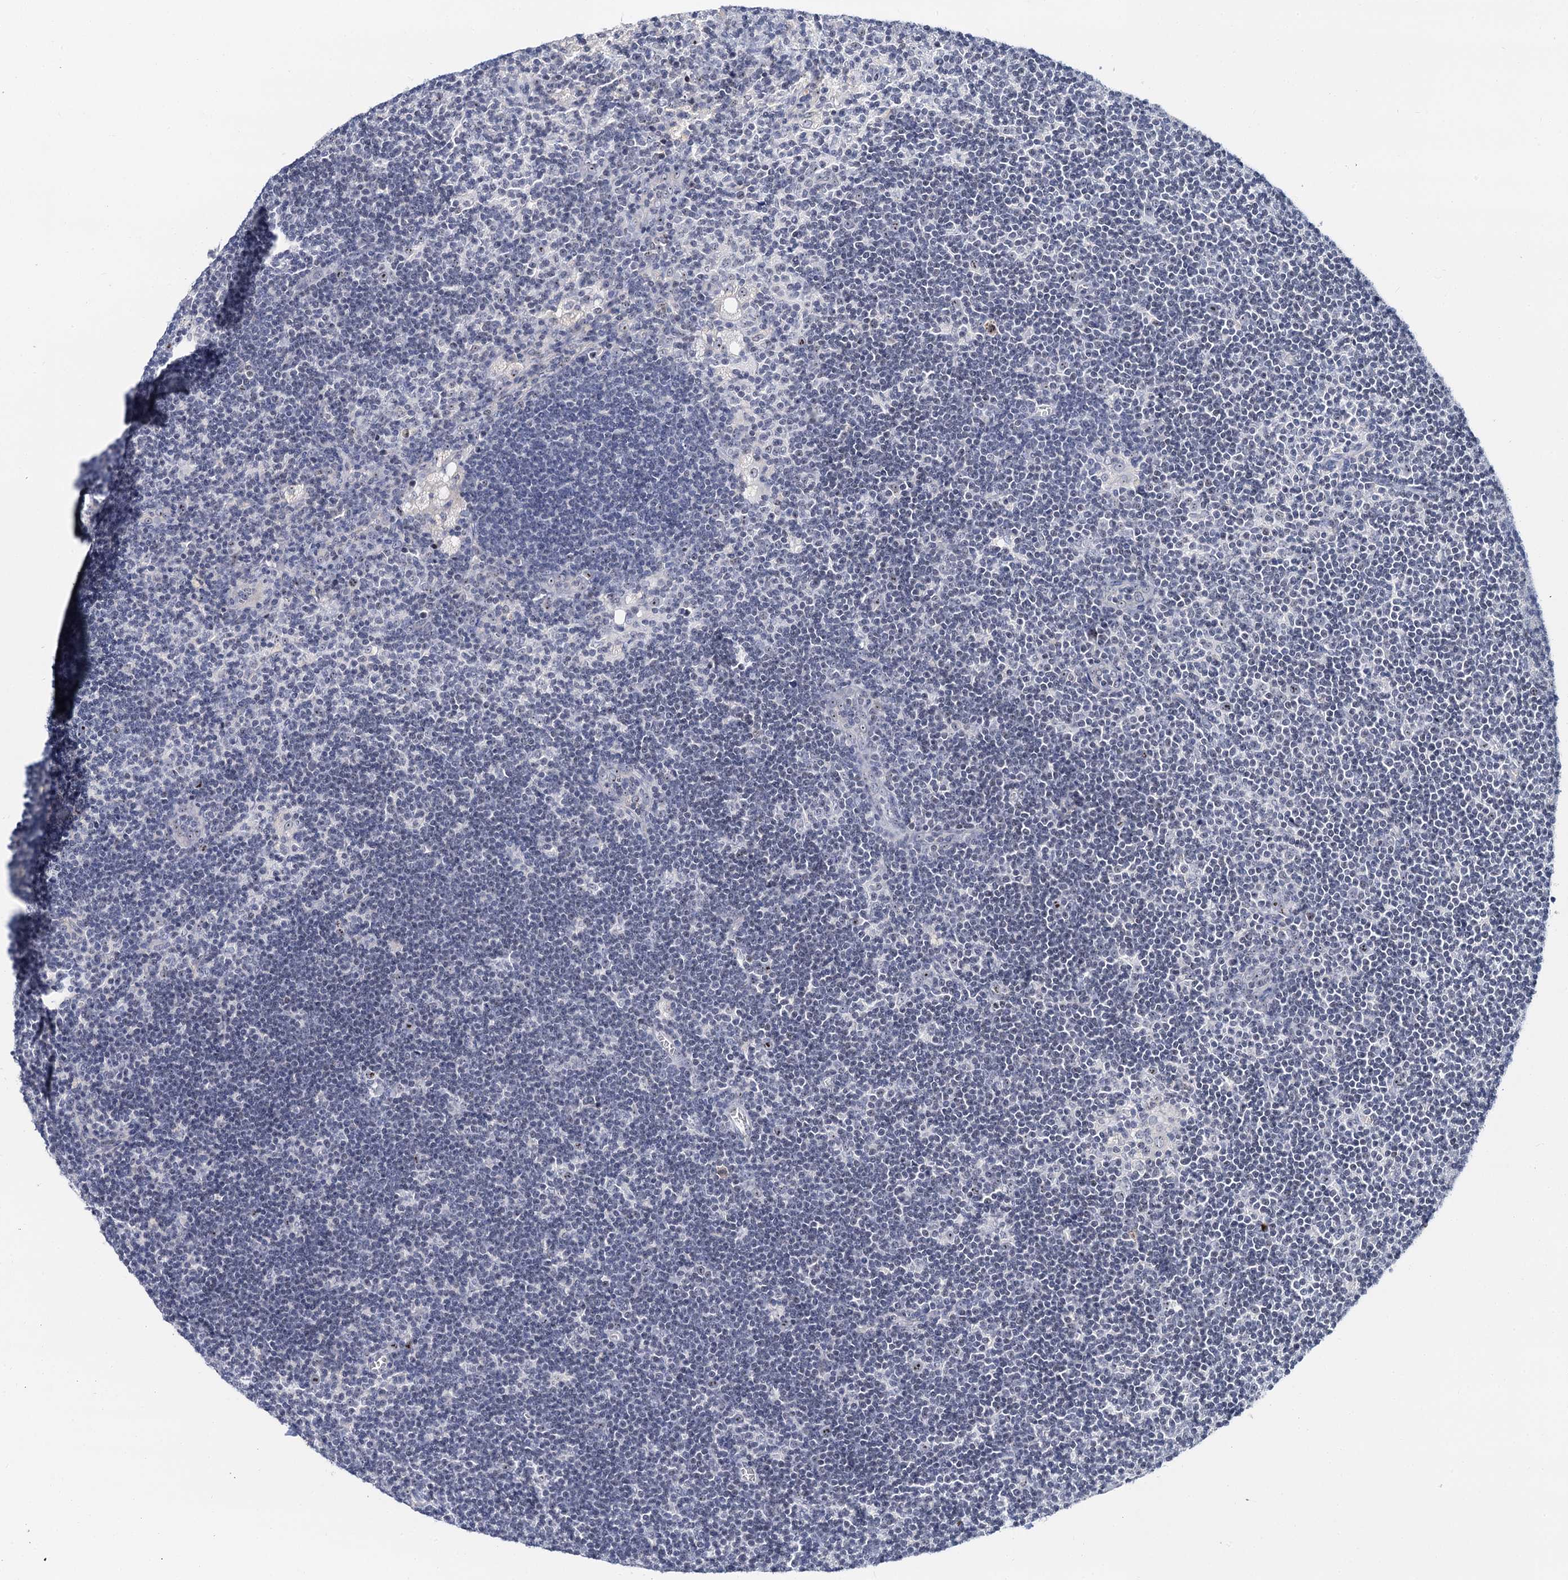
{"staining": {"intensity": "weak", "quantity": "25%-75%", "location": "nuclear"}, "tissue": "lymph node", "cell_type": "Germinal center cells", "image_type": "normal", "snomed": [{"axis": "morphology", "description": "Normal tissue, NOS"}, {"axis": "topography", "description": "Lymph node"}], "caption": "A histopathology image of human lymph node stained for a protein reveals weak nuclear brown staining in germinal center cells. The protein is stained brown, and the nuclei are stained in blue (DAB (3,3'-diaminobenzidine) IHC with brightfield microscopy, high magnification).", "gene": "NOP2", "patient": {"sex": "male", "age": 24}}